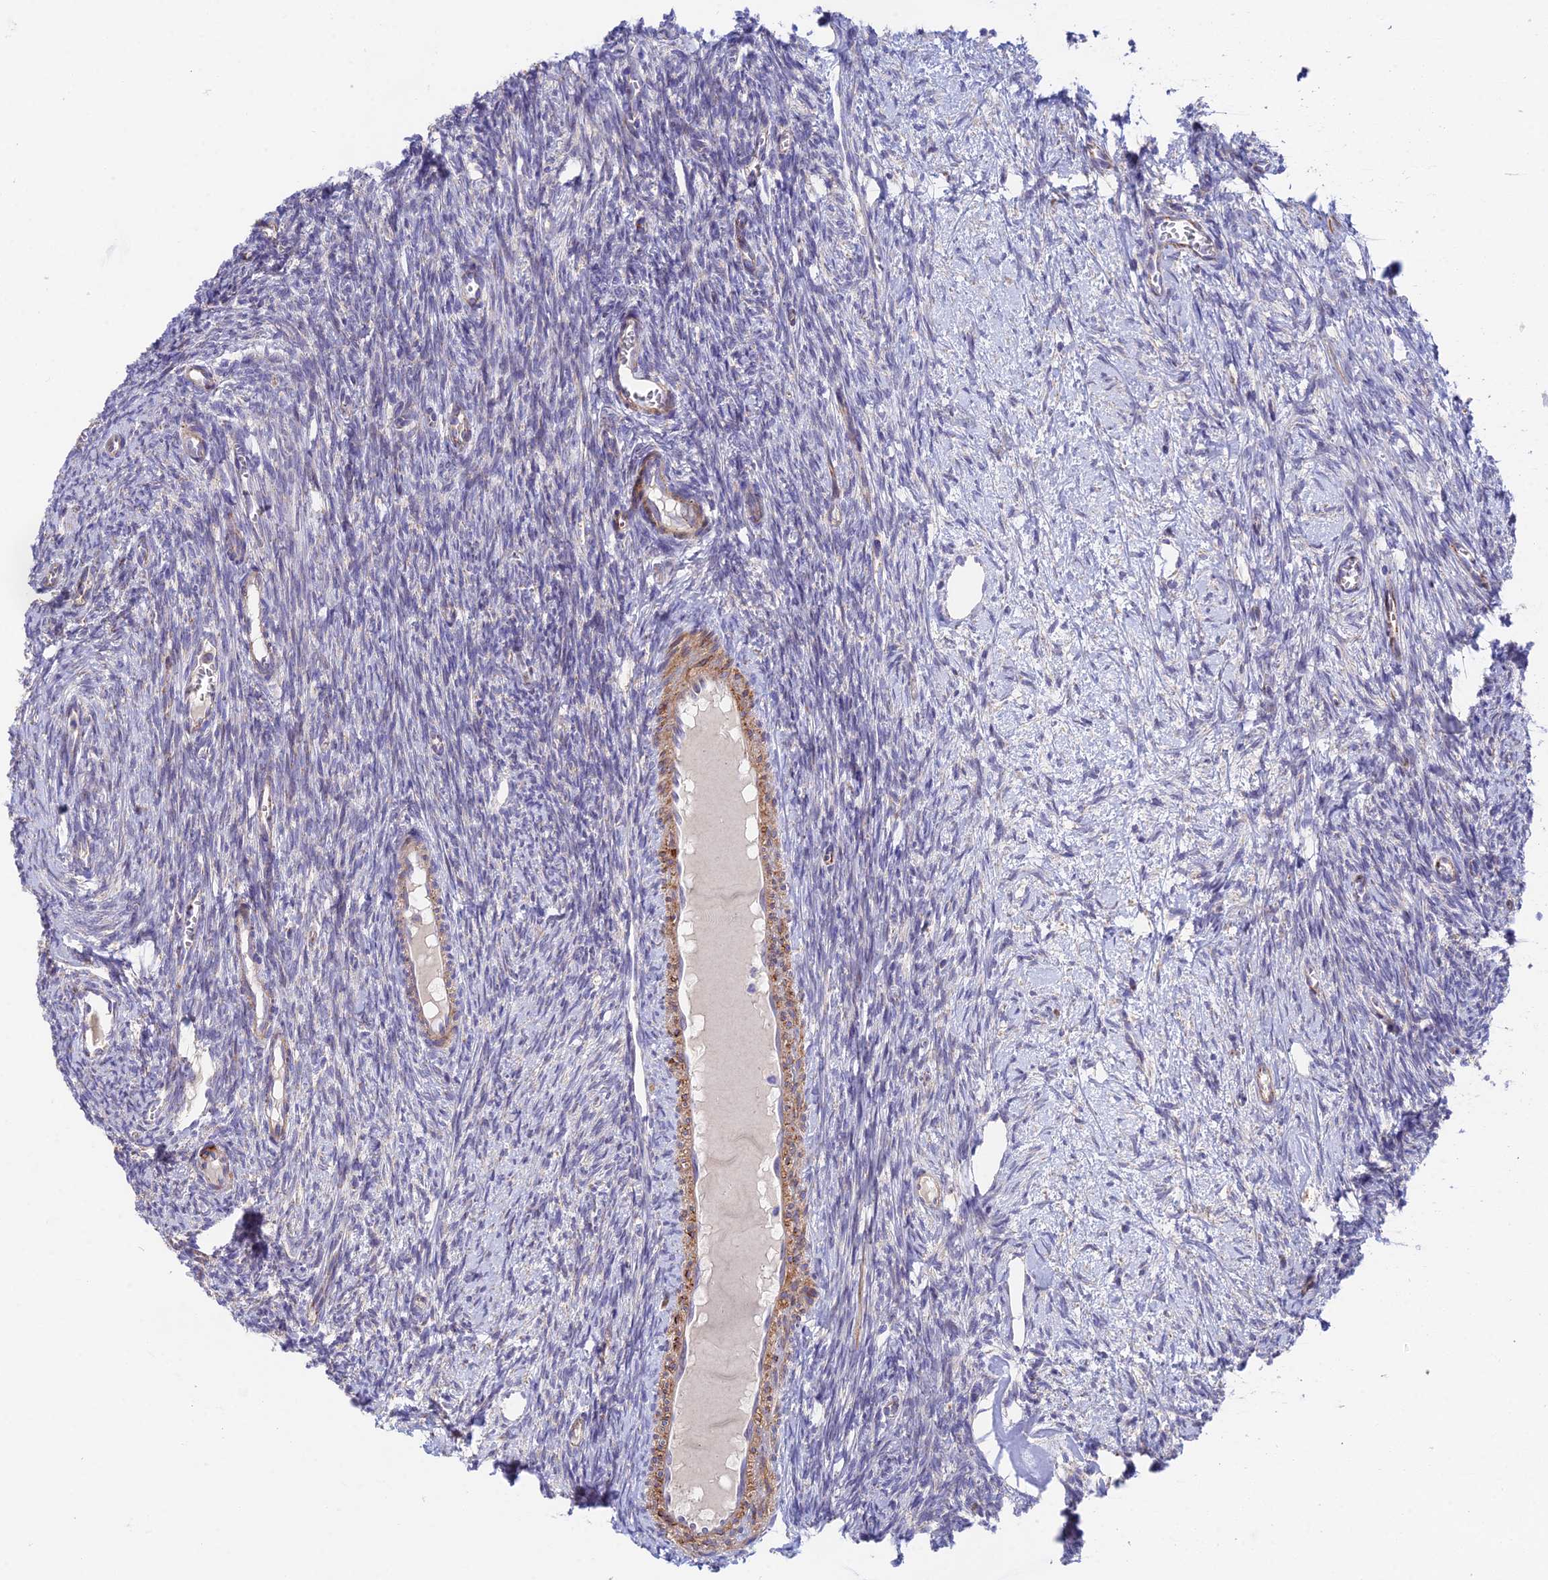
{"staining": {"intensity": "moderate", "quantity": ">75%", "location": "cytoplasmic/membranous"}, "tissue": "ovary", "cell_type": "Follicle cells", "image_type": "normal", "snomed": [{"axis": "morphology", "description": "Normal tissue, NOS"}, {"axis": "topography", "description": "Ovary"}], "caption": "Ovary stained with IHC exhibits moderate cytoplasmic/membranous staining in approximately >75% of follicle cells.", "gene": "CSPG4", "patient": {"sex": "female", "age": 44}}